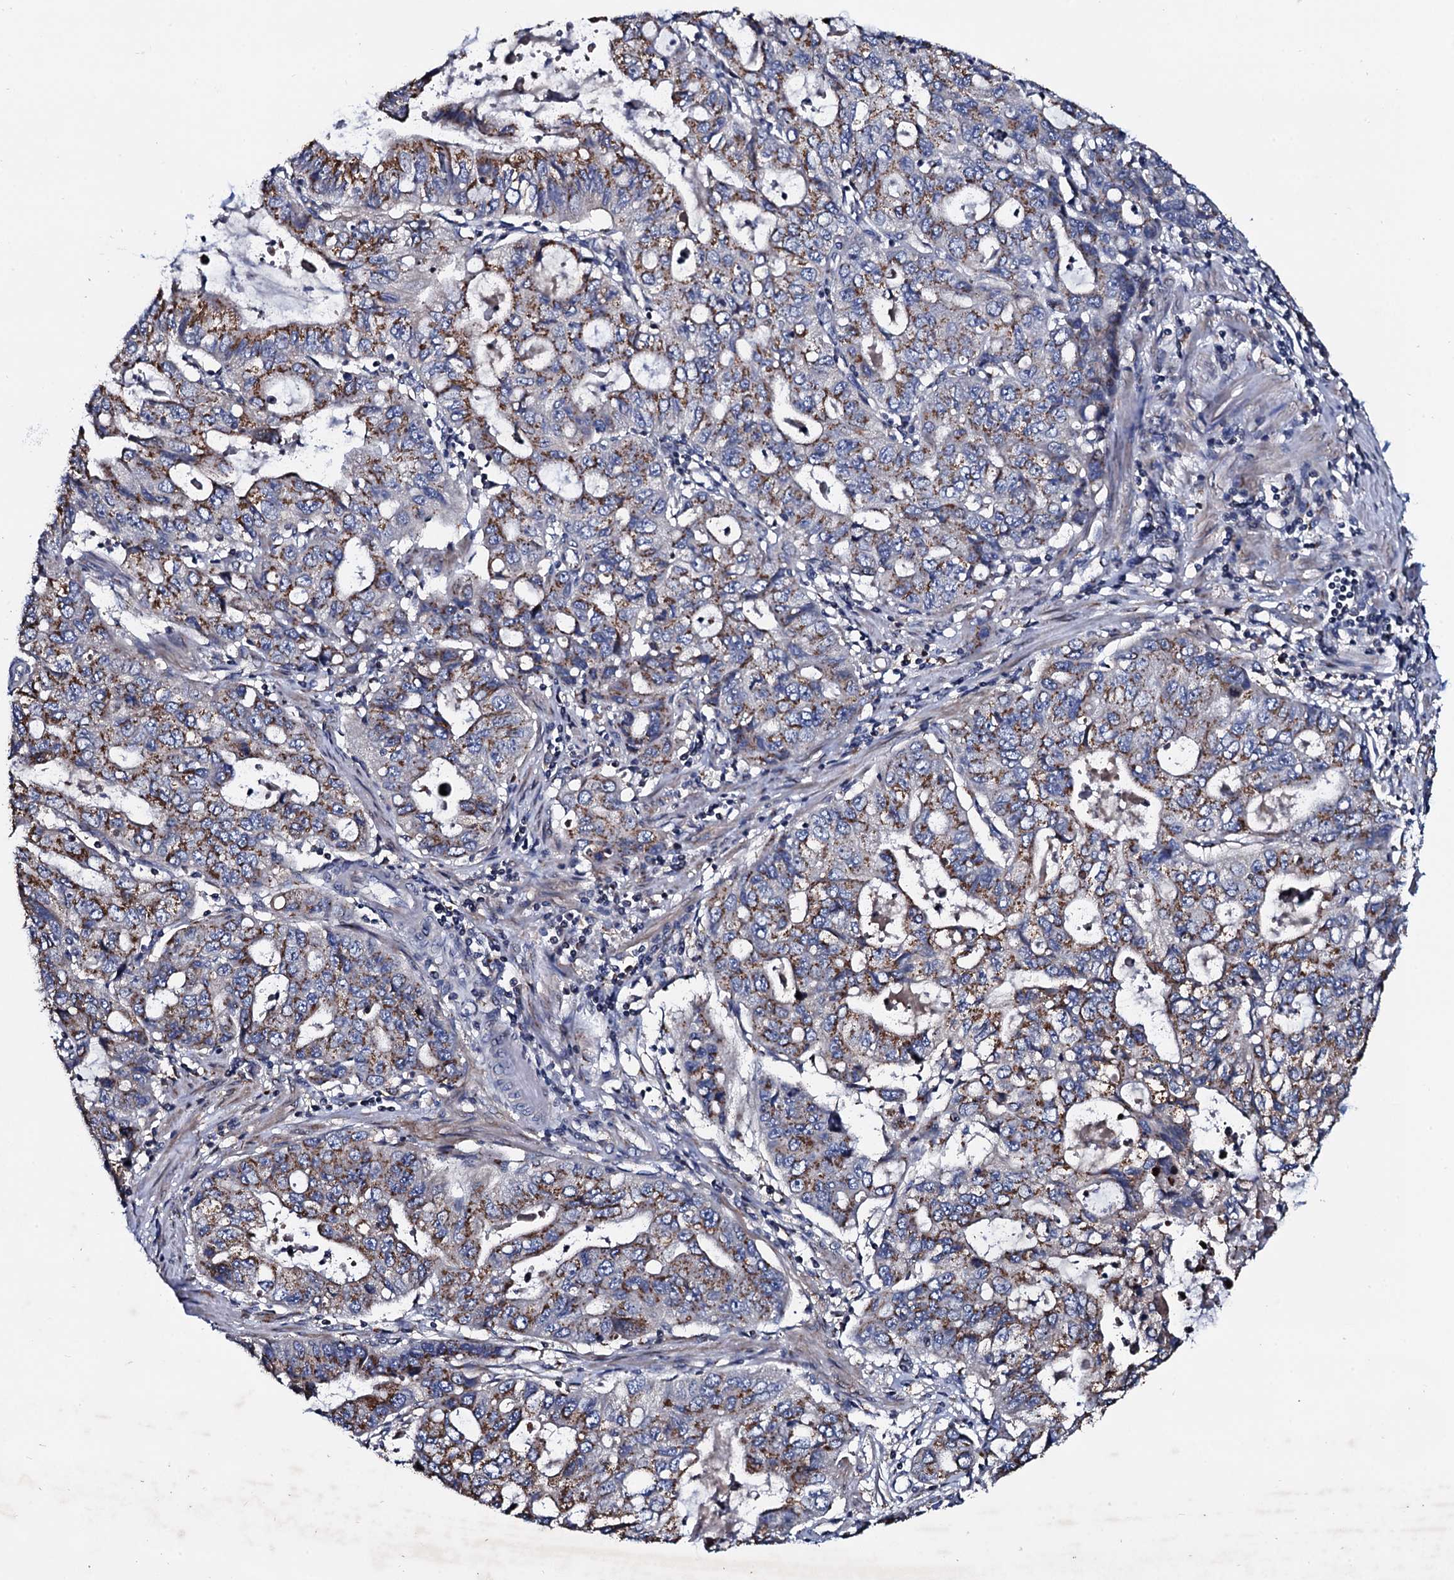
{"staining": {"intensity": "moderate", "quantity": ">75%", "location": "cytoplasmic/membranous"}, "tissue": "stomach cancer", "cell_type": "Tumor cells", "image_type": "cancer", "snomed": [{"axis": "morphology", "description": "Adenocarcinoma, NOS"}, {"axis": "topography", "description": "Stomach, upper"}], "caption": "Immunohistochemistry (IHC) histopathology image of stomach cancer (adenocarcinoma) stained for a protein (brown), which displays medium levels of moderate cytoplasmic/membranous staining in about >75% of tumor cells.", "gene": "PLET1", "patient": {"sex": "female", "age": 52}}